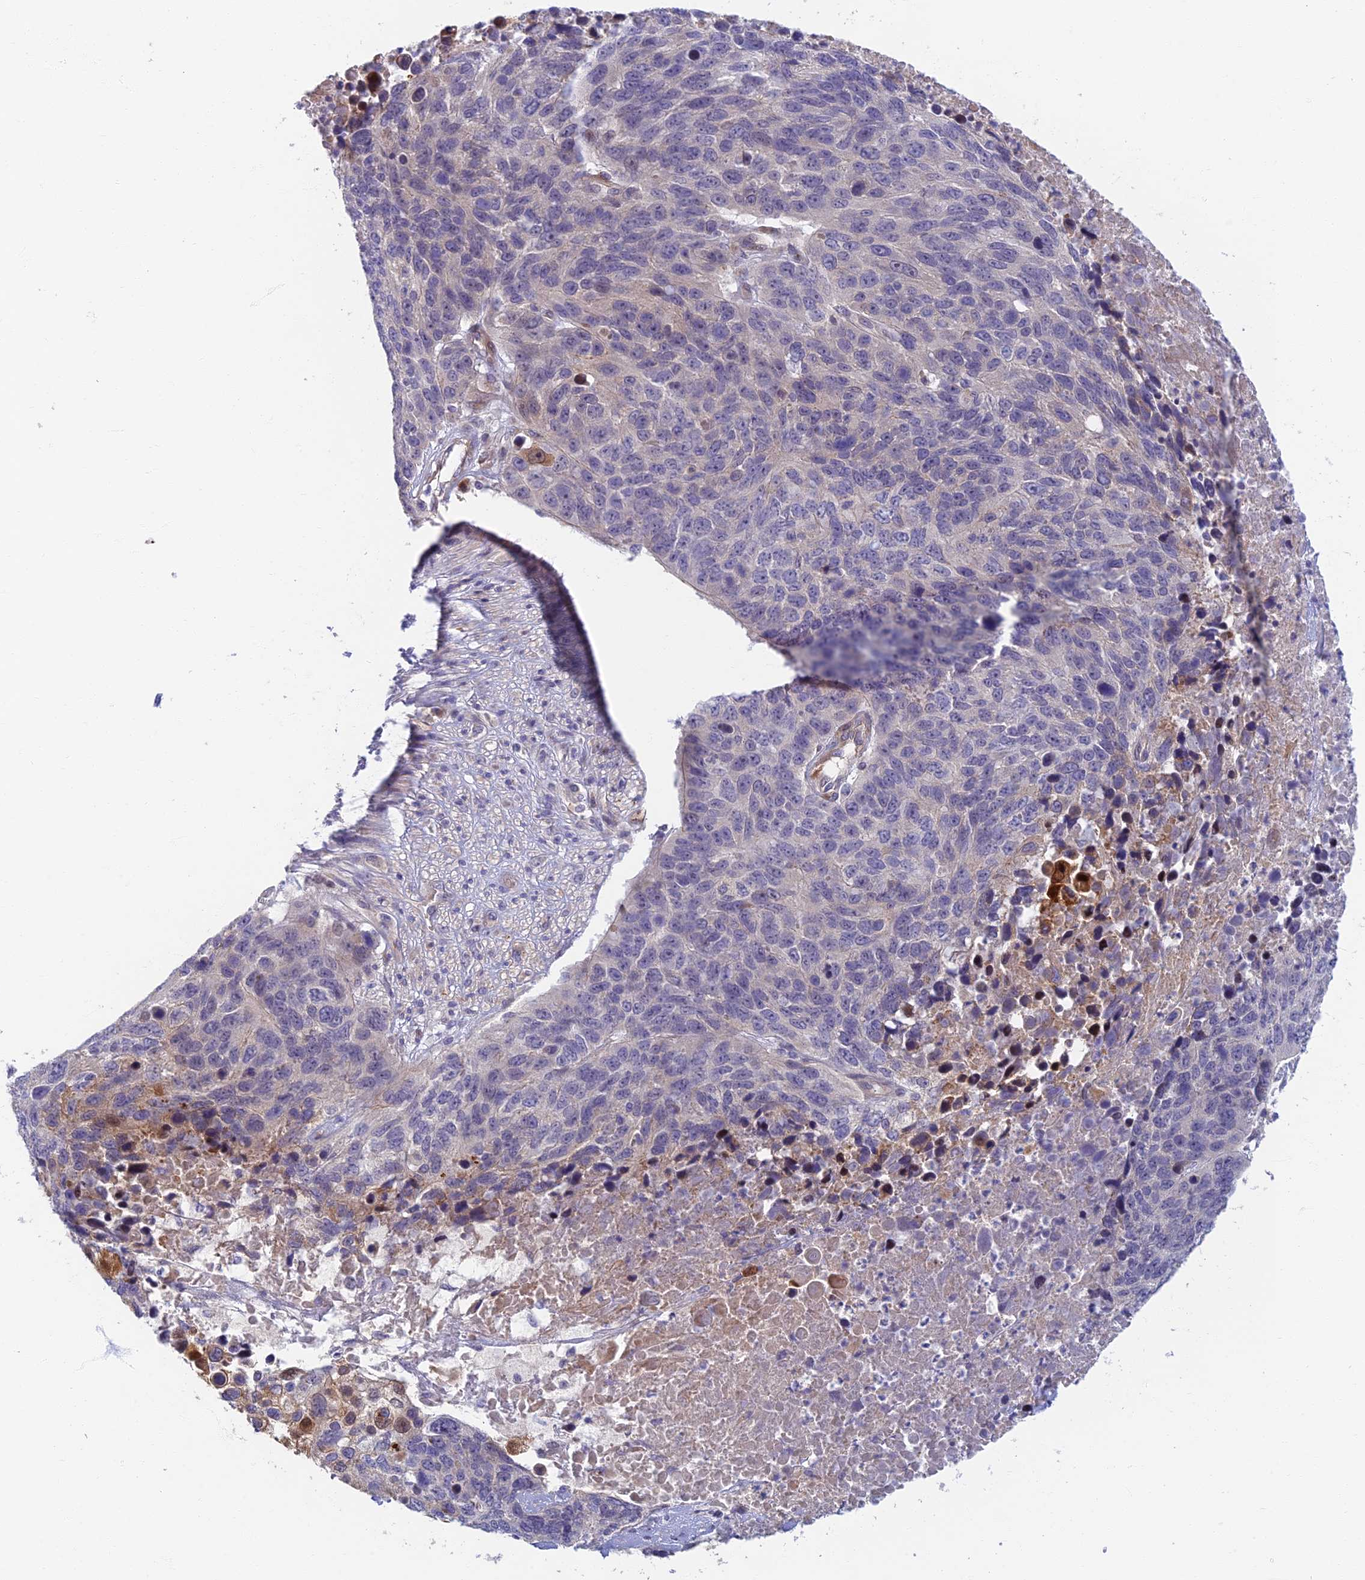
{"staining": {"intensity": "moderate", "quantity": "<25%", "location": "cytoplasmic/membranous"}, "tissue": "lung cancer", "cell_type": "Tumor cells", "image_type": "cancer", "snomed": [{"axis": "morphology", "description": "Normal tissue, NOS"}, {"axis": "morphology", "description": "Squamous cell carcinoma, NOS"}, {"axis": "topography", "description": "Lymph node"}, {"axis": "topography", "description": "Lung"}], "caption": "Lung squamous cell carcinoma stained with immunohistochemistry (IHC) demonstrates moderate cytoplasmic/membranous expression in approximately <25% of tumor cells. The protein of interest is shown in brown color, while the nuclei are stained blue.", "gene": "RHBDL2", "patient": {"sex": "male", "age": 66}}